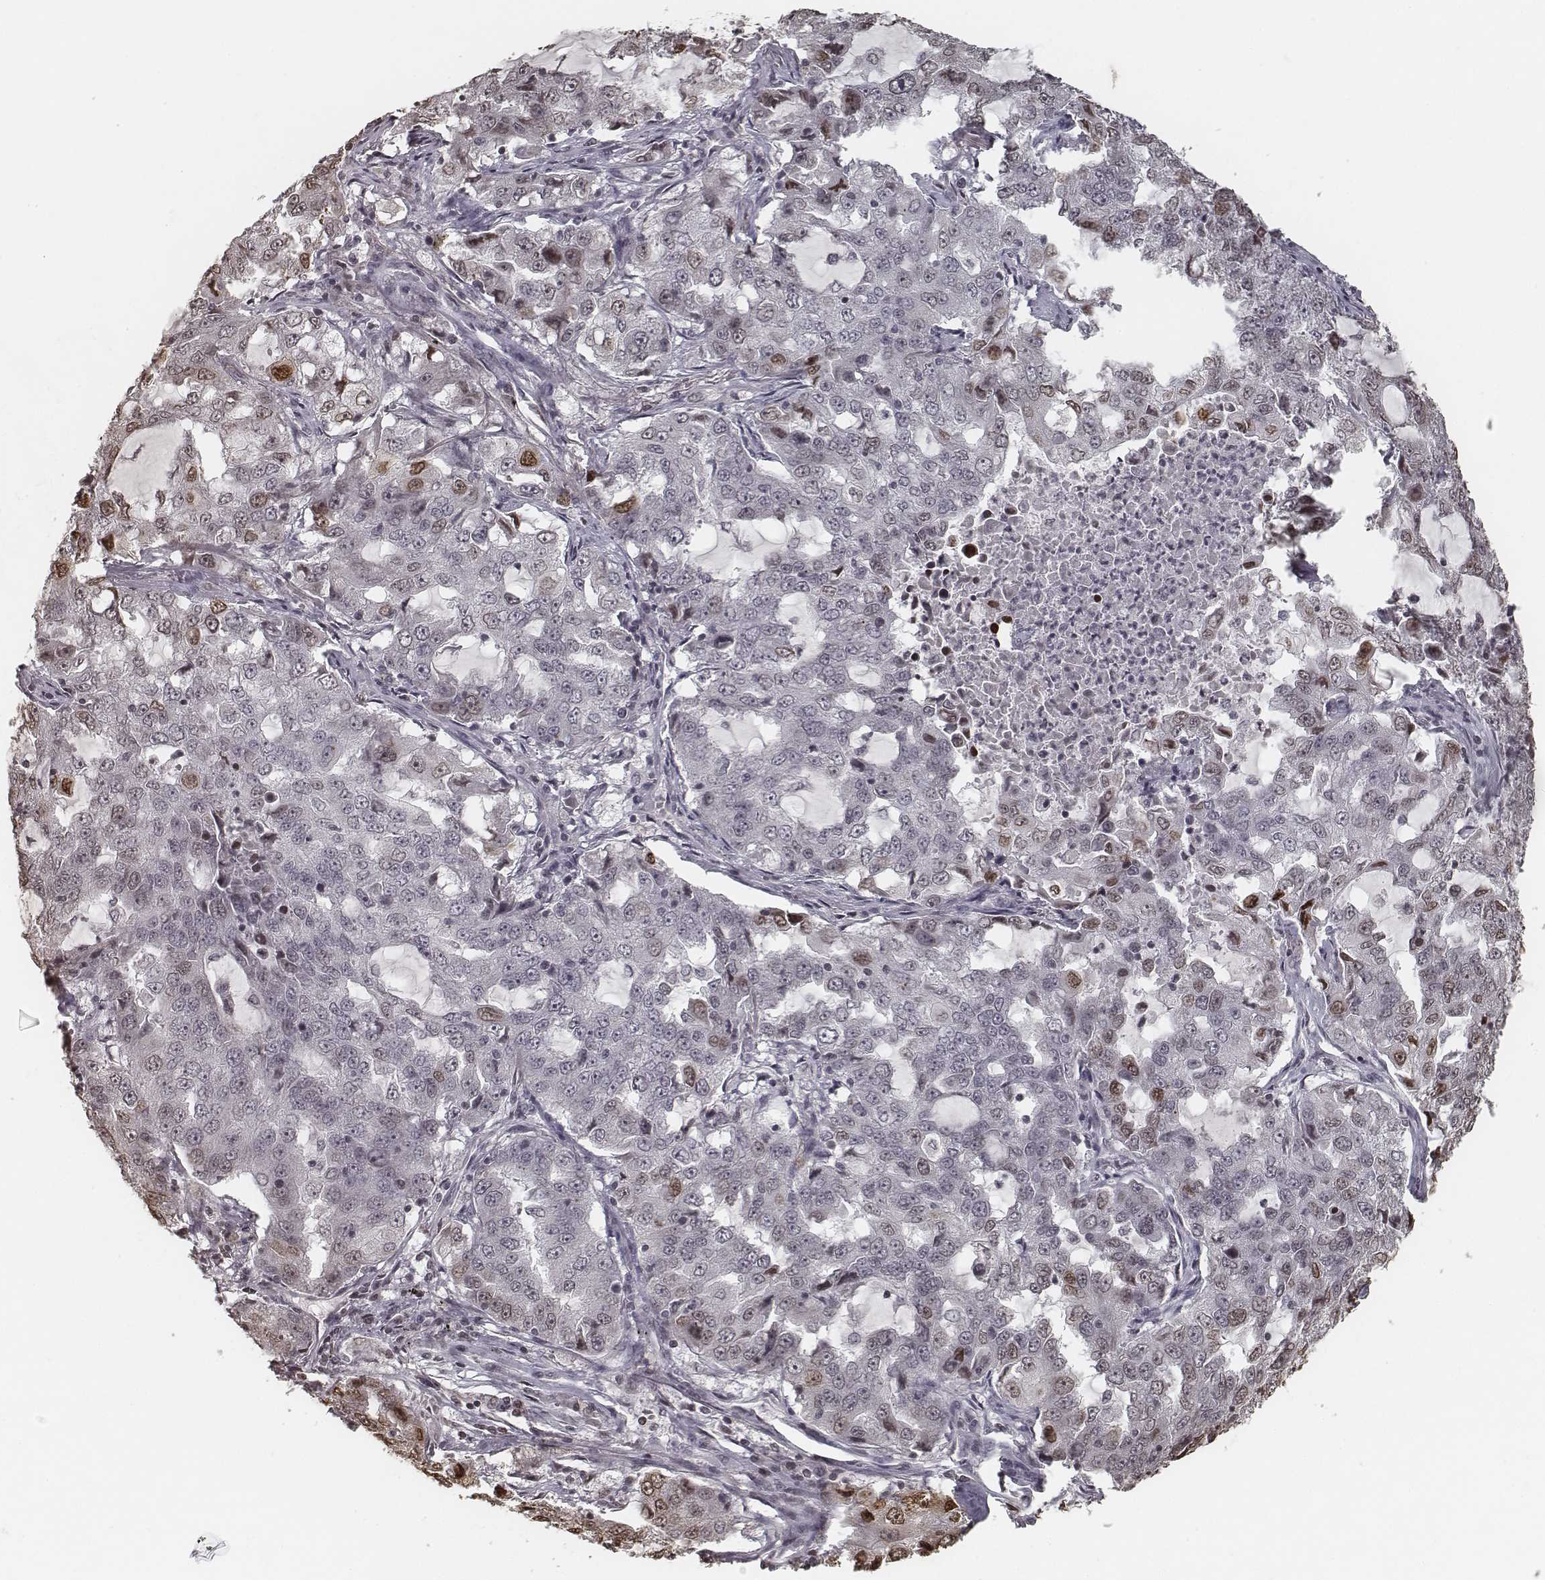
{"staining": {"intensity": "moderate", "quantity": "<25%", "location": "nuclear"}, "tissue": "lung cancer", "cell_type": "Tumor cells", "image_type": "cancer", "snomed": [{"axis": "morphology", "description": "Adenocarcinoma, NOS"}, {"axis": "topography", "description": "Lung"}], "caption": "Human lung cancer (adenocarcinoma) stained with a protein marker shows moderate staining in tumor cells.", "gene": "HMGA2", "patient": {"sex": "female", "age": 61}}